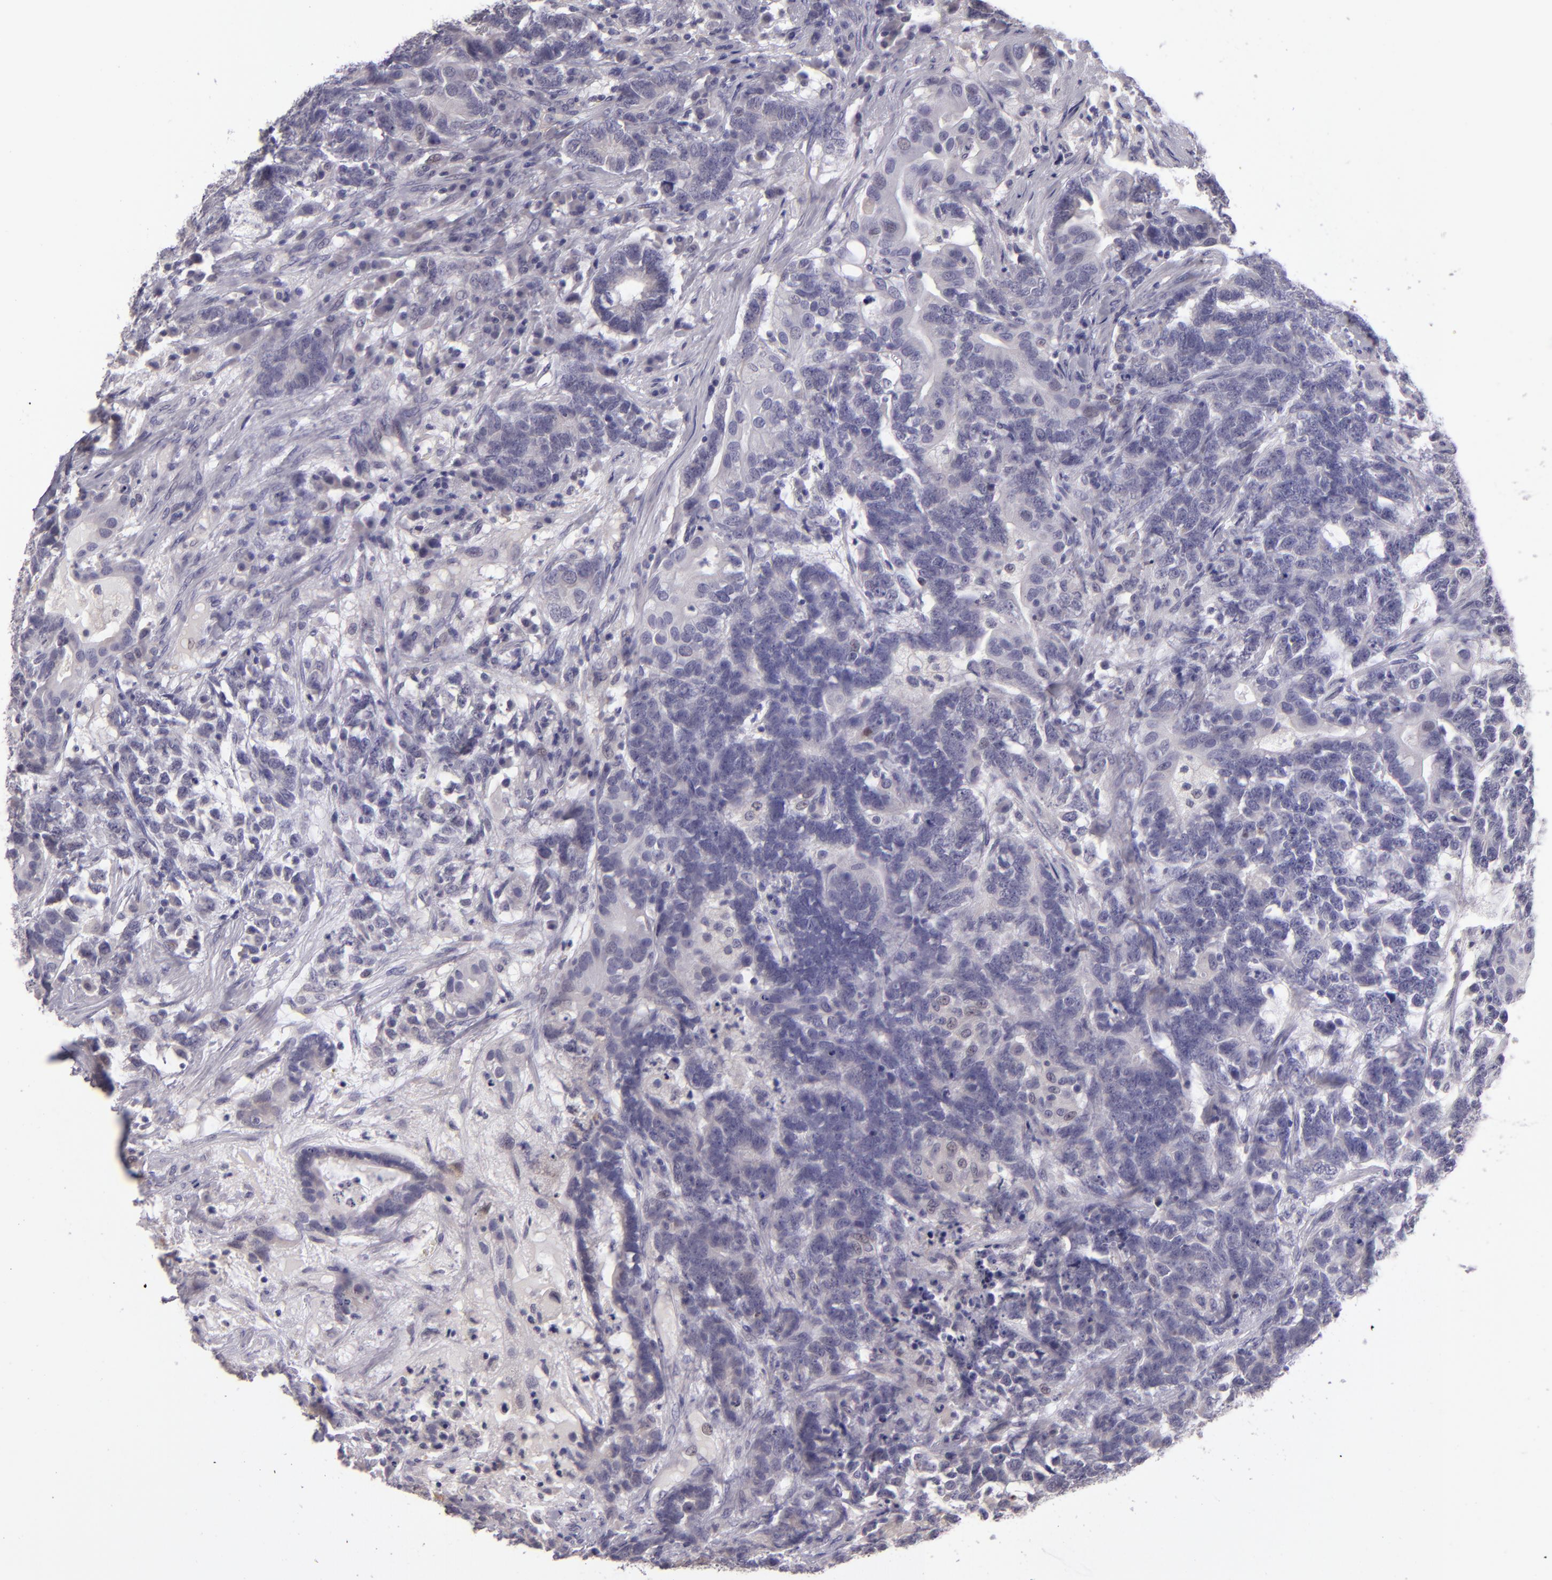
{"staining": {"intensity": "negative", "quantity": "none", "location": "none"}, "tissue": "testis cancer", "cell_type": "Tumor cells", "image_type": "cancer", "snomed": [{"axis": "morphology", "description": "Carcinoma, Embryonal, NOS"}, {"axis": "topography", "description": "Testis"}], "caption": "A high-resolution image shows immunohistochemistry staining of testis cancer (embryonal carcinoma), which demonstrates no significant positivity in tumor cells.", "gene": "SNCB", "patient": {"sex": "male", "age": 26}}